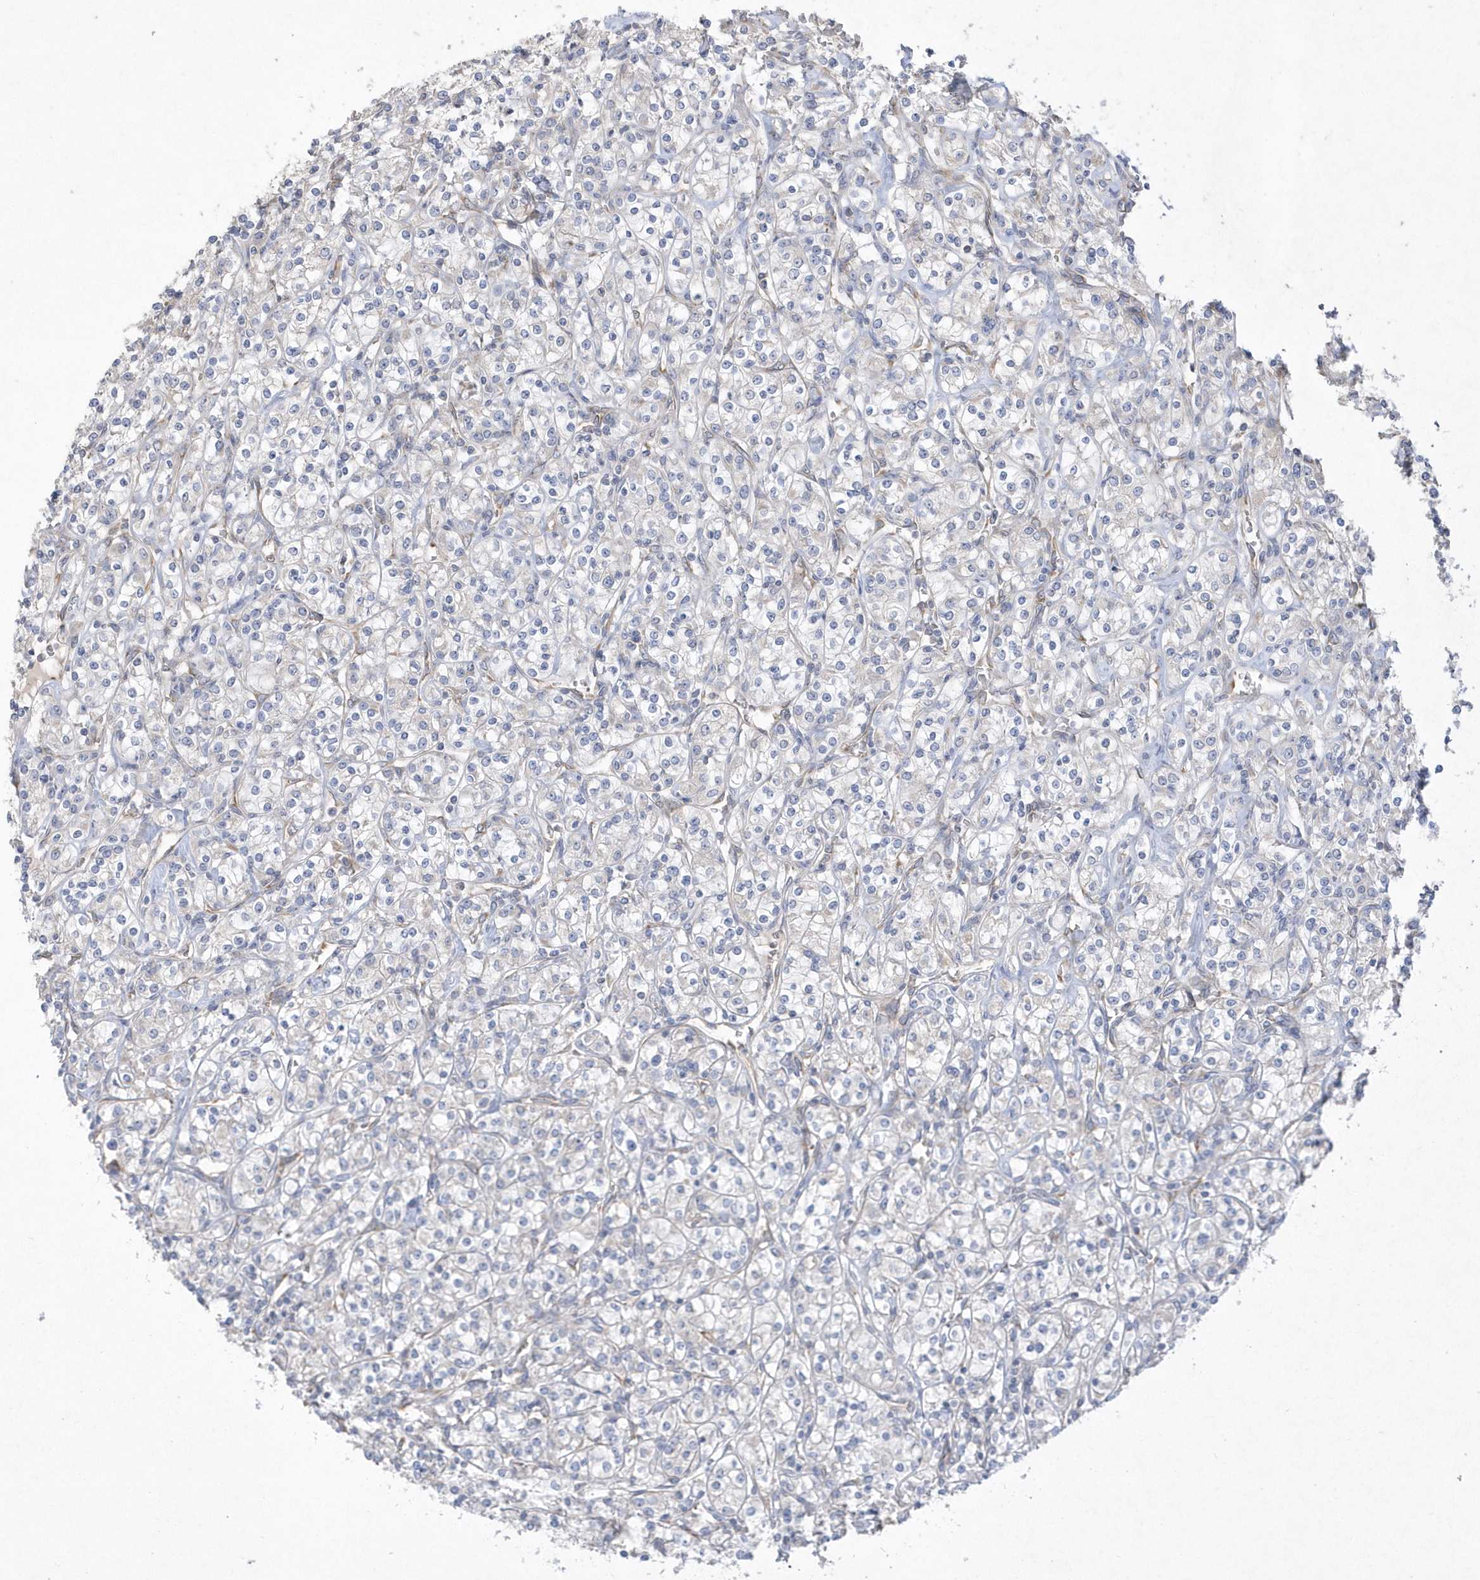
{"staining": {"intensity": "negative", "quantity": "none", "location": "none"}, "tissue": "renal cancer", "cell_type": "Tumor cells", "image_type": "cancer", "snomed": [{"axis": "morphology", "description": "Adenocarcinoma, NOS"}, {"axis": "topography", "description": "Kidney"}], "caption": "IHC of human renal adenocarcinoma reveals no staining in tumor cells.", "gene": "DGAT1", "patient": {"sex": "male", "age": 77}}